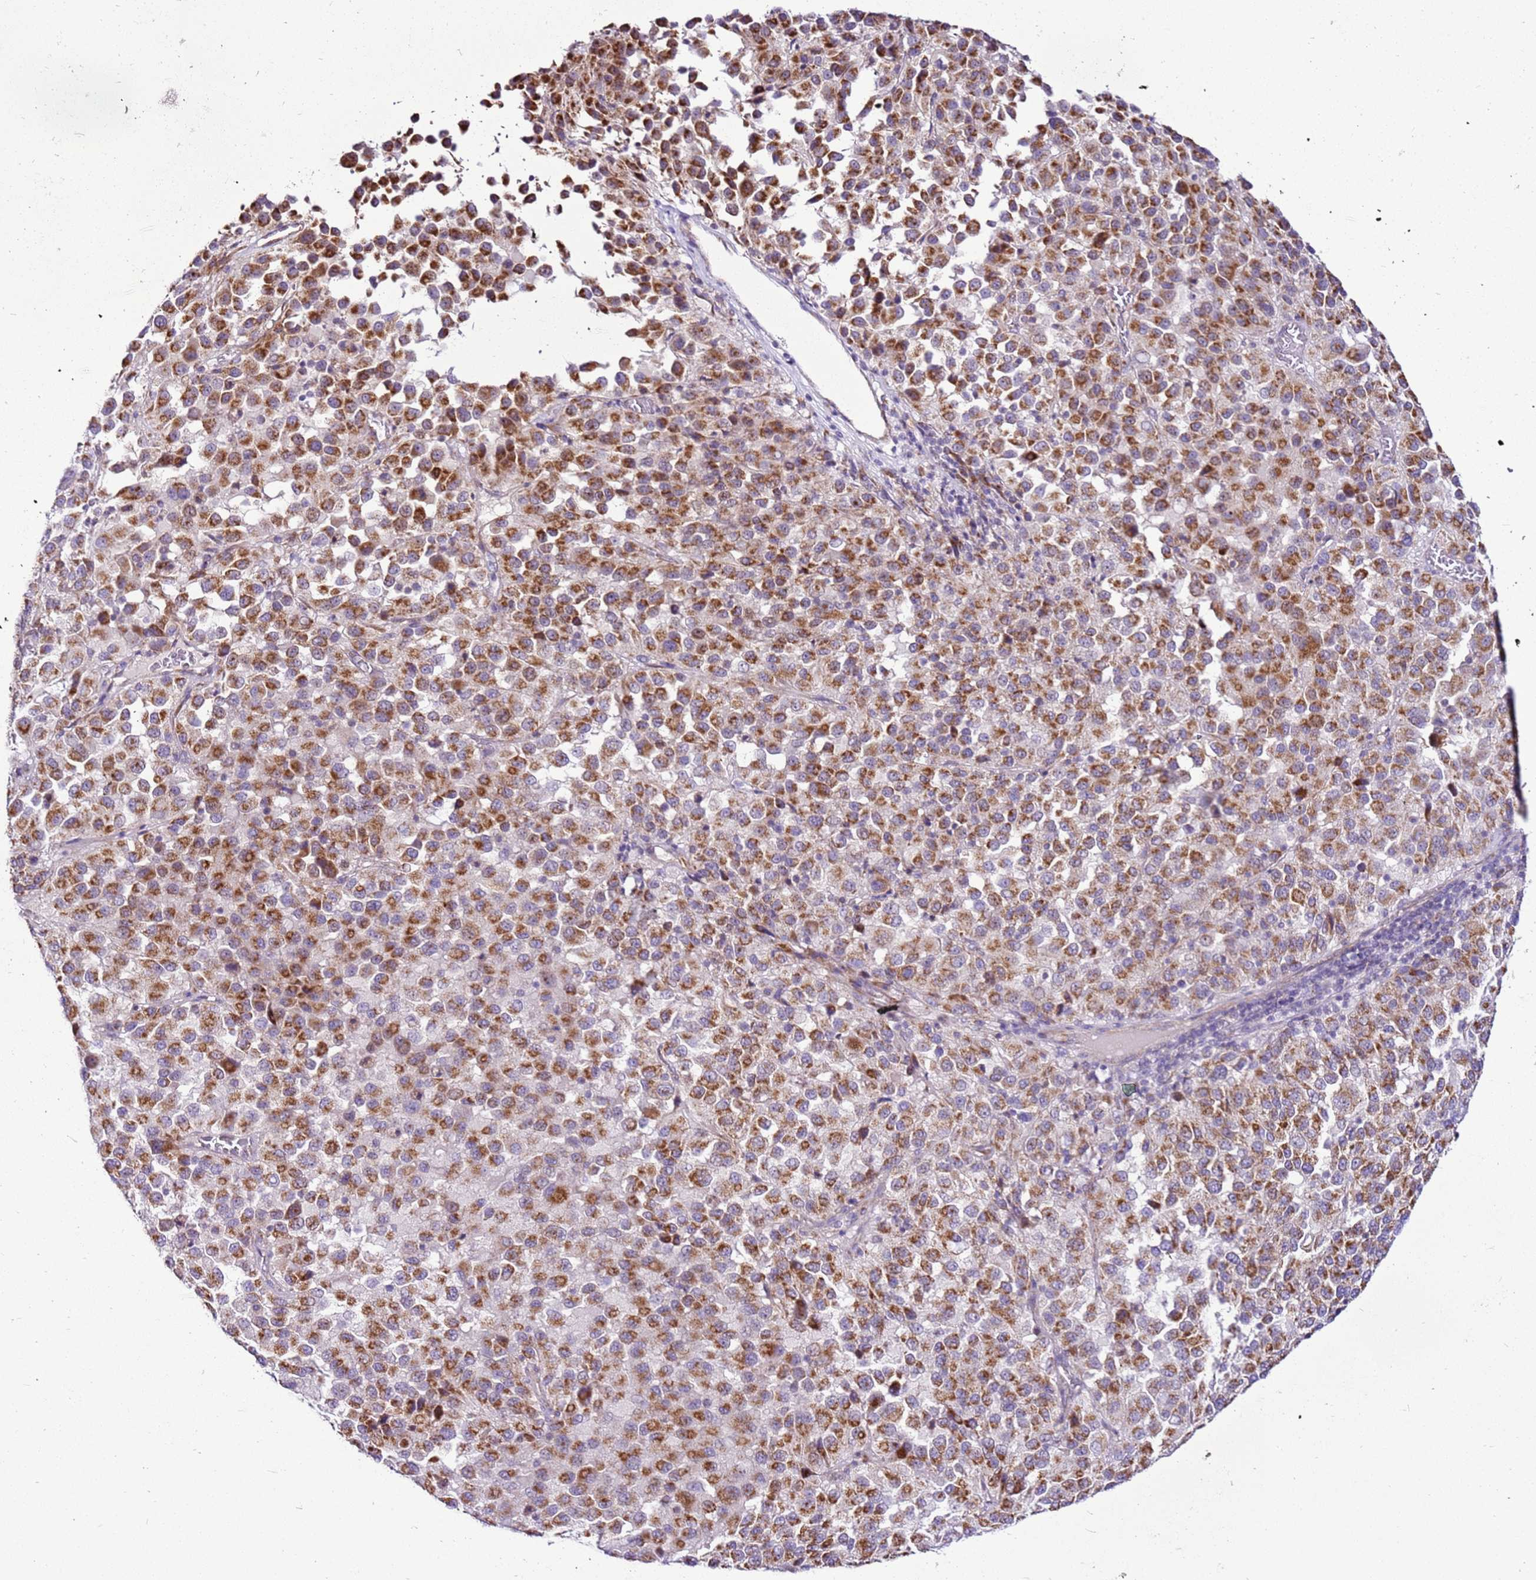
{"staining": {"intensity": "moderate", "quantity": ">75%", "location": "cytoplasmic/membranous"}, "tissue": "melanoma", "cell_type": "Tumor cells", "image_type": "cancer", "snomed": [{"axis": "morphology", "description": "Malignant melanoma, Metastatic site"}, {"axis": "topography", "description": "Lung"}], "caption": "Tumor cells reveal medium levels of moderate cytoplasmic/membranous expression in approximately >75% of cells in human malignant melanoma (metastatic site). (Stains: DAB (3,3'-diaminobenzidine) in brown, nuclei in blue, Microscopy: brightfield microscopy at high magnification).", "gene": "MRPL36", "patient": {"sex": "male", "age": 64}}